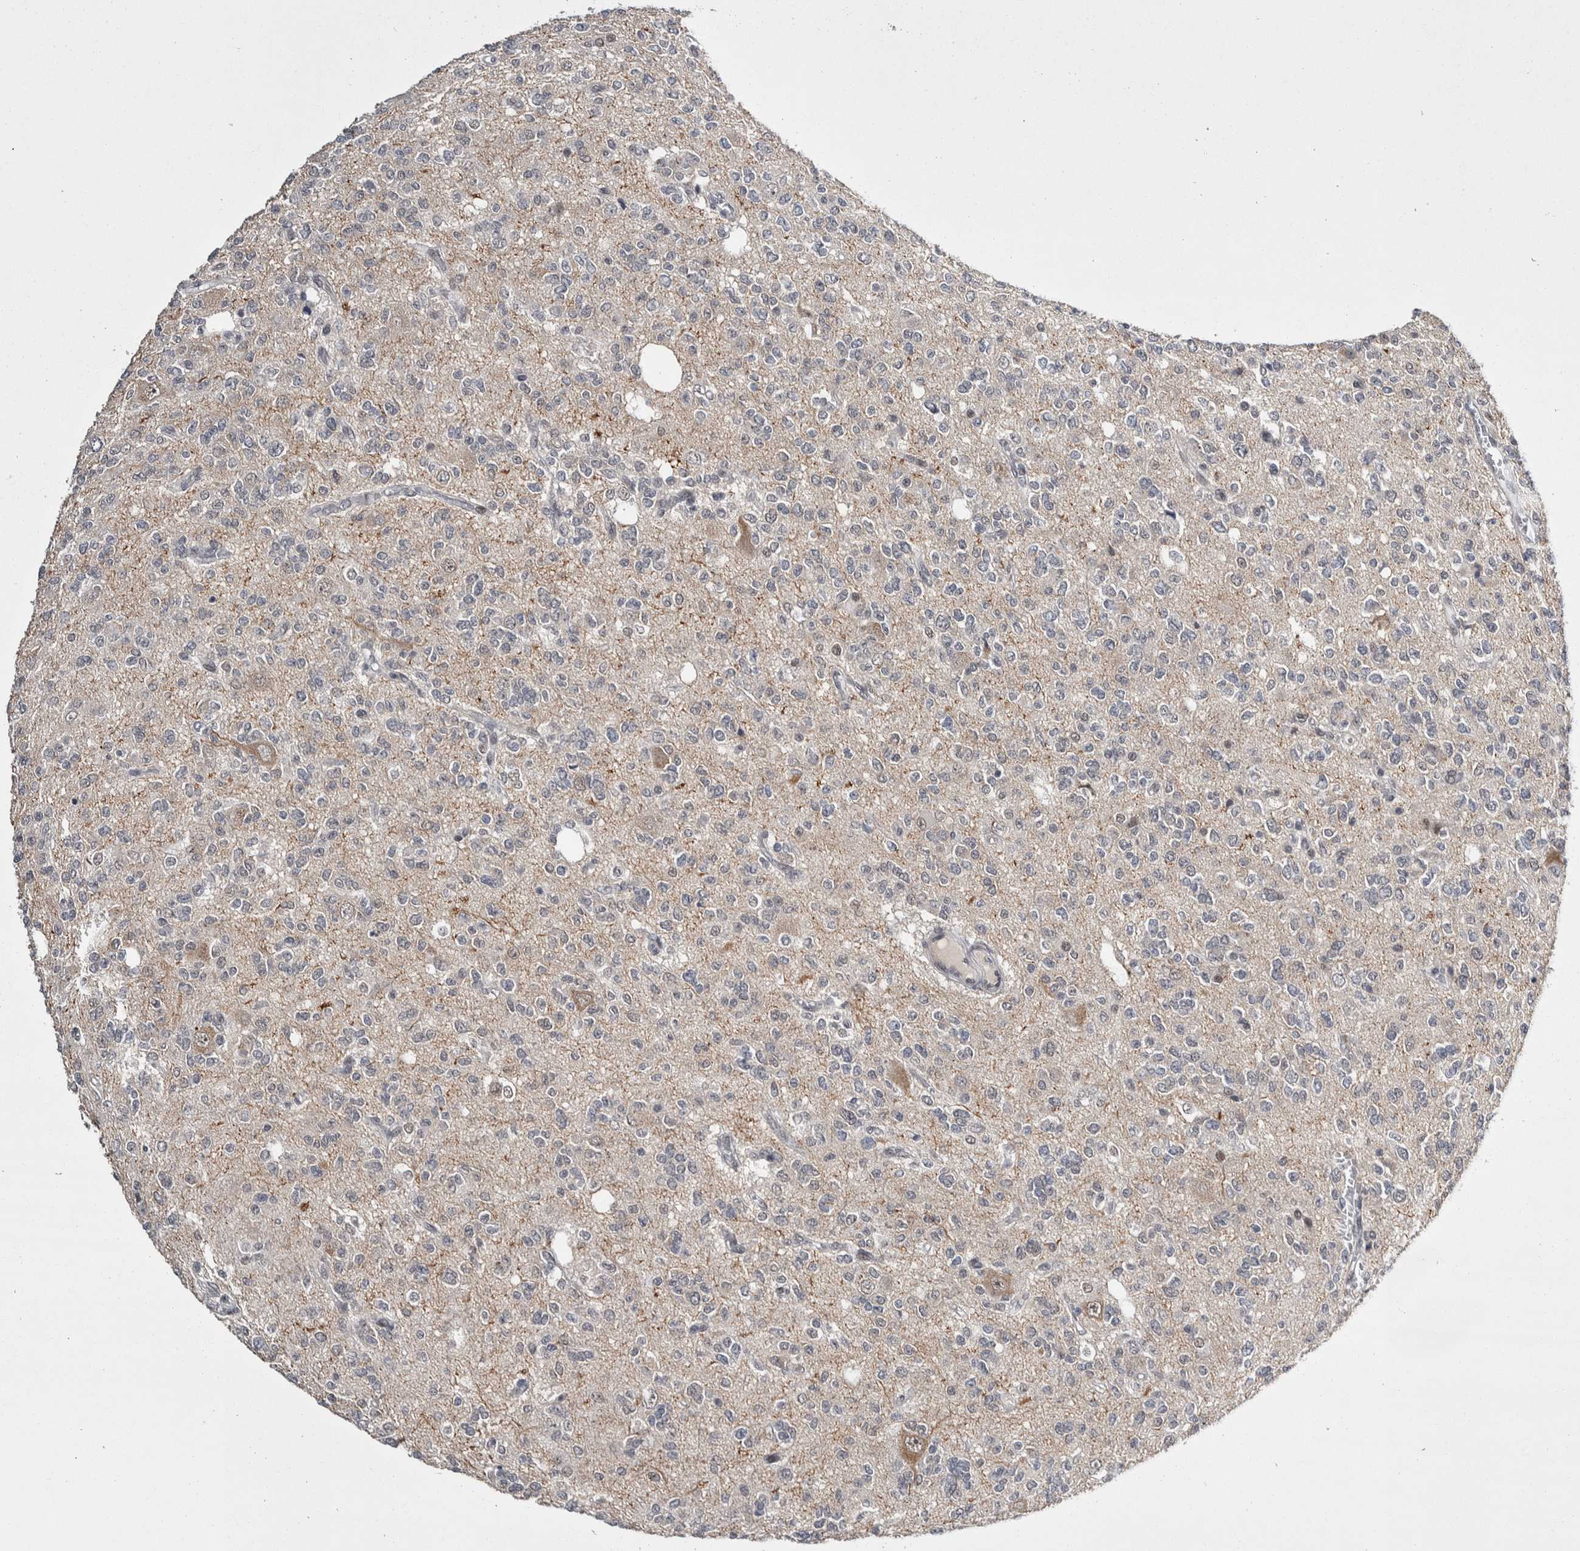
{"staining": {"intensity": "weak", "quantity": "<25%", "location": "nuclear"}, "tissue": "glioma", "cell_type": "Tumor cells", "image_type": "cancer", "snomed": [{"axis": "morphology", "description": "Glioma, malignant, Low grade"}, {"axis": "topography", "description": "Brain"}], "caption": "Immunohistochemical staining of human glioma shows no significant staining in tumor cells.", "gene": "ASPN", "patient": {"sex": "male", "age": 38}}